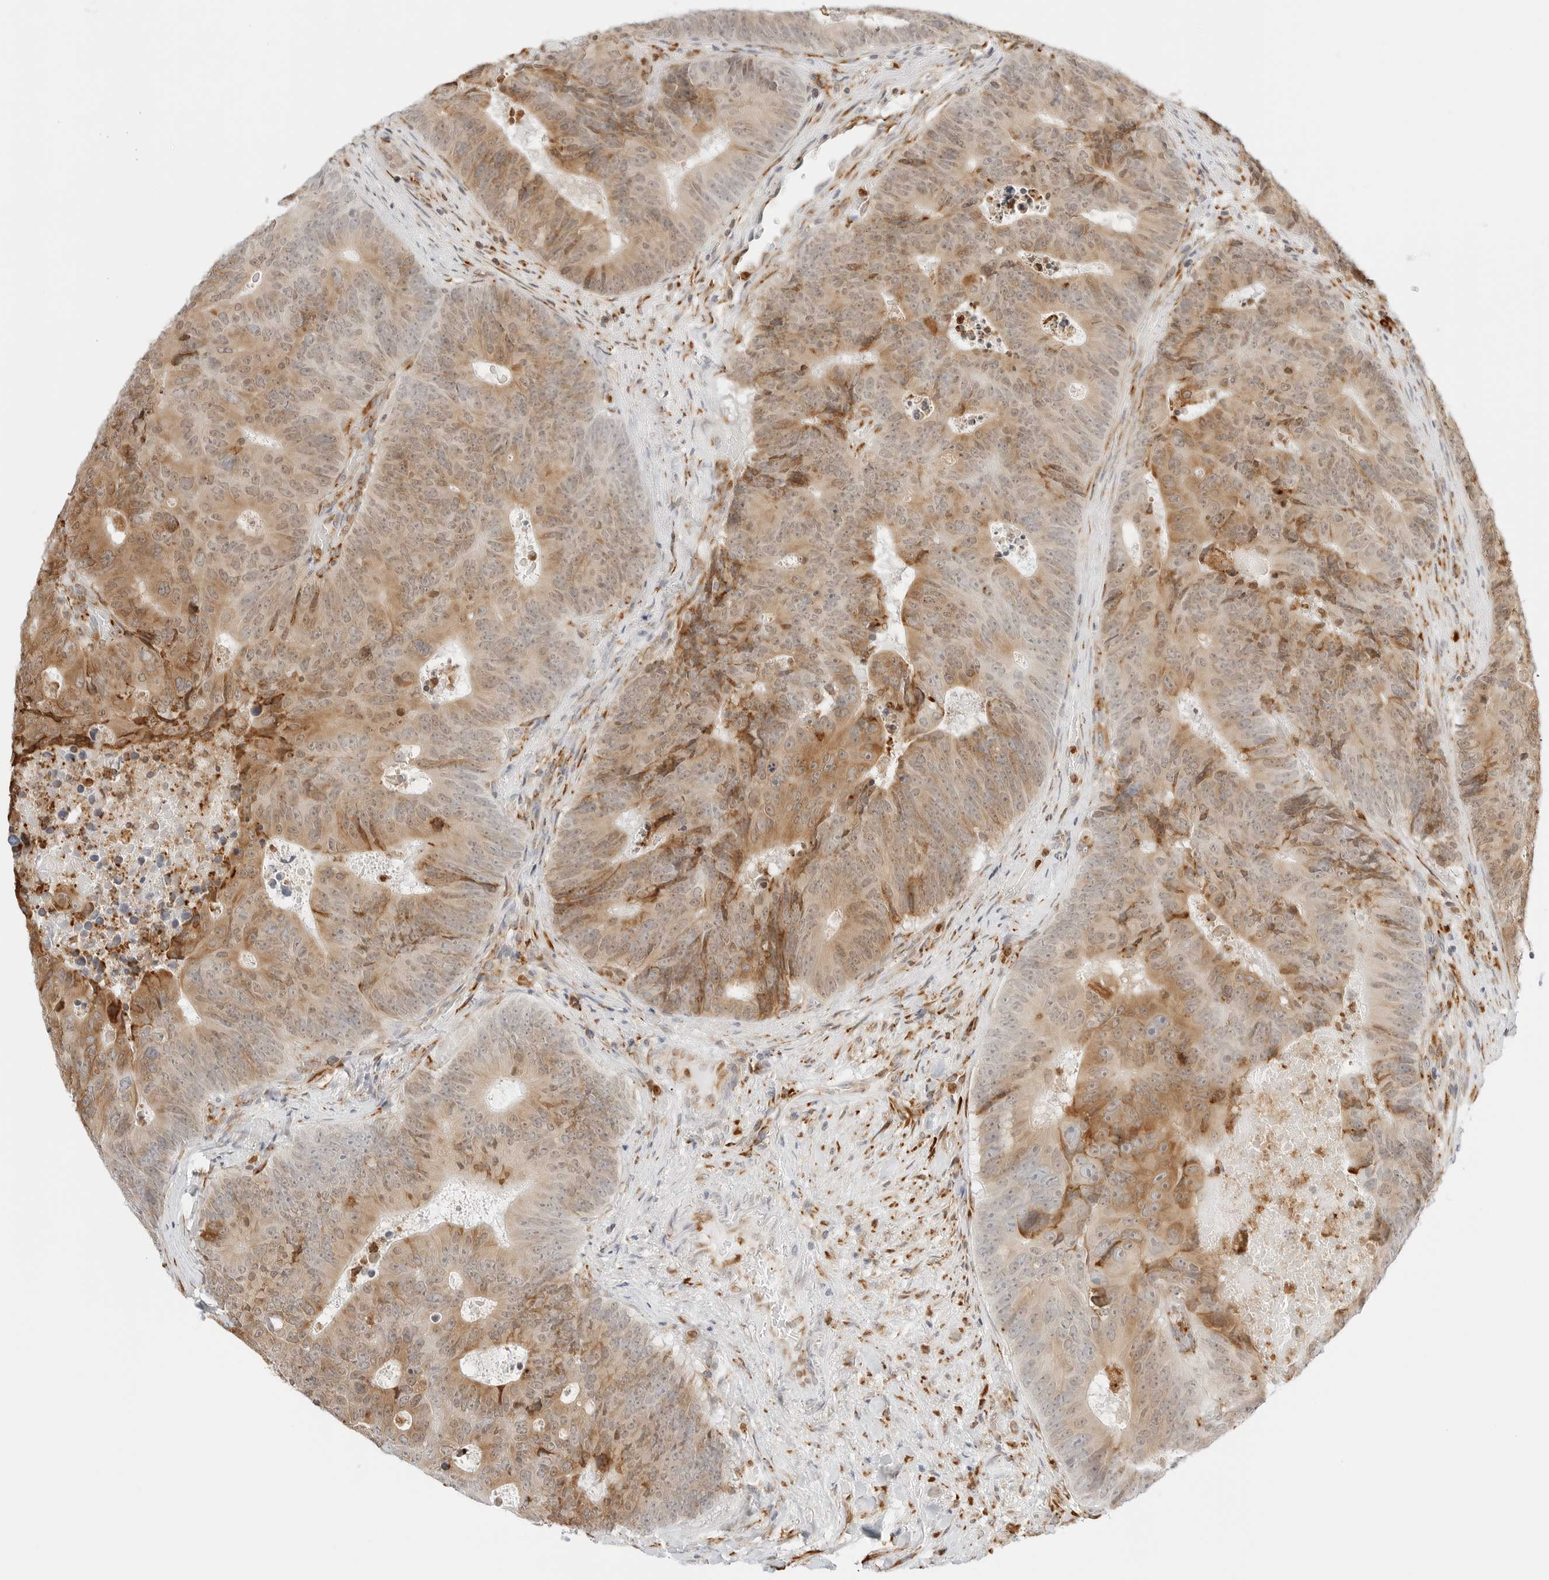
{"staining": {"intensity": "moderate", "quantity": ">75%", "location": "cytoplasmic/membranous"}, "tissue": "colorectal cancer", "cell_type": "Tumor cells", "image_type": "cancer", "snomed": [{"axis": "morphology", "description": "Adenocarcinoma, NOS"}, {"axis": "topography", "description": "Colon"}], "caption": "A high-resolution histopathology image shows immunohistochemistry staining of colorectal cancer (adenocarcinoma), which shows moderate cytoplasmic/membranous staining in about >75% of tumor cells.", "gene": "THEM4", "patient": {"sex": "male", "age": 87}}